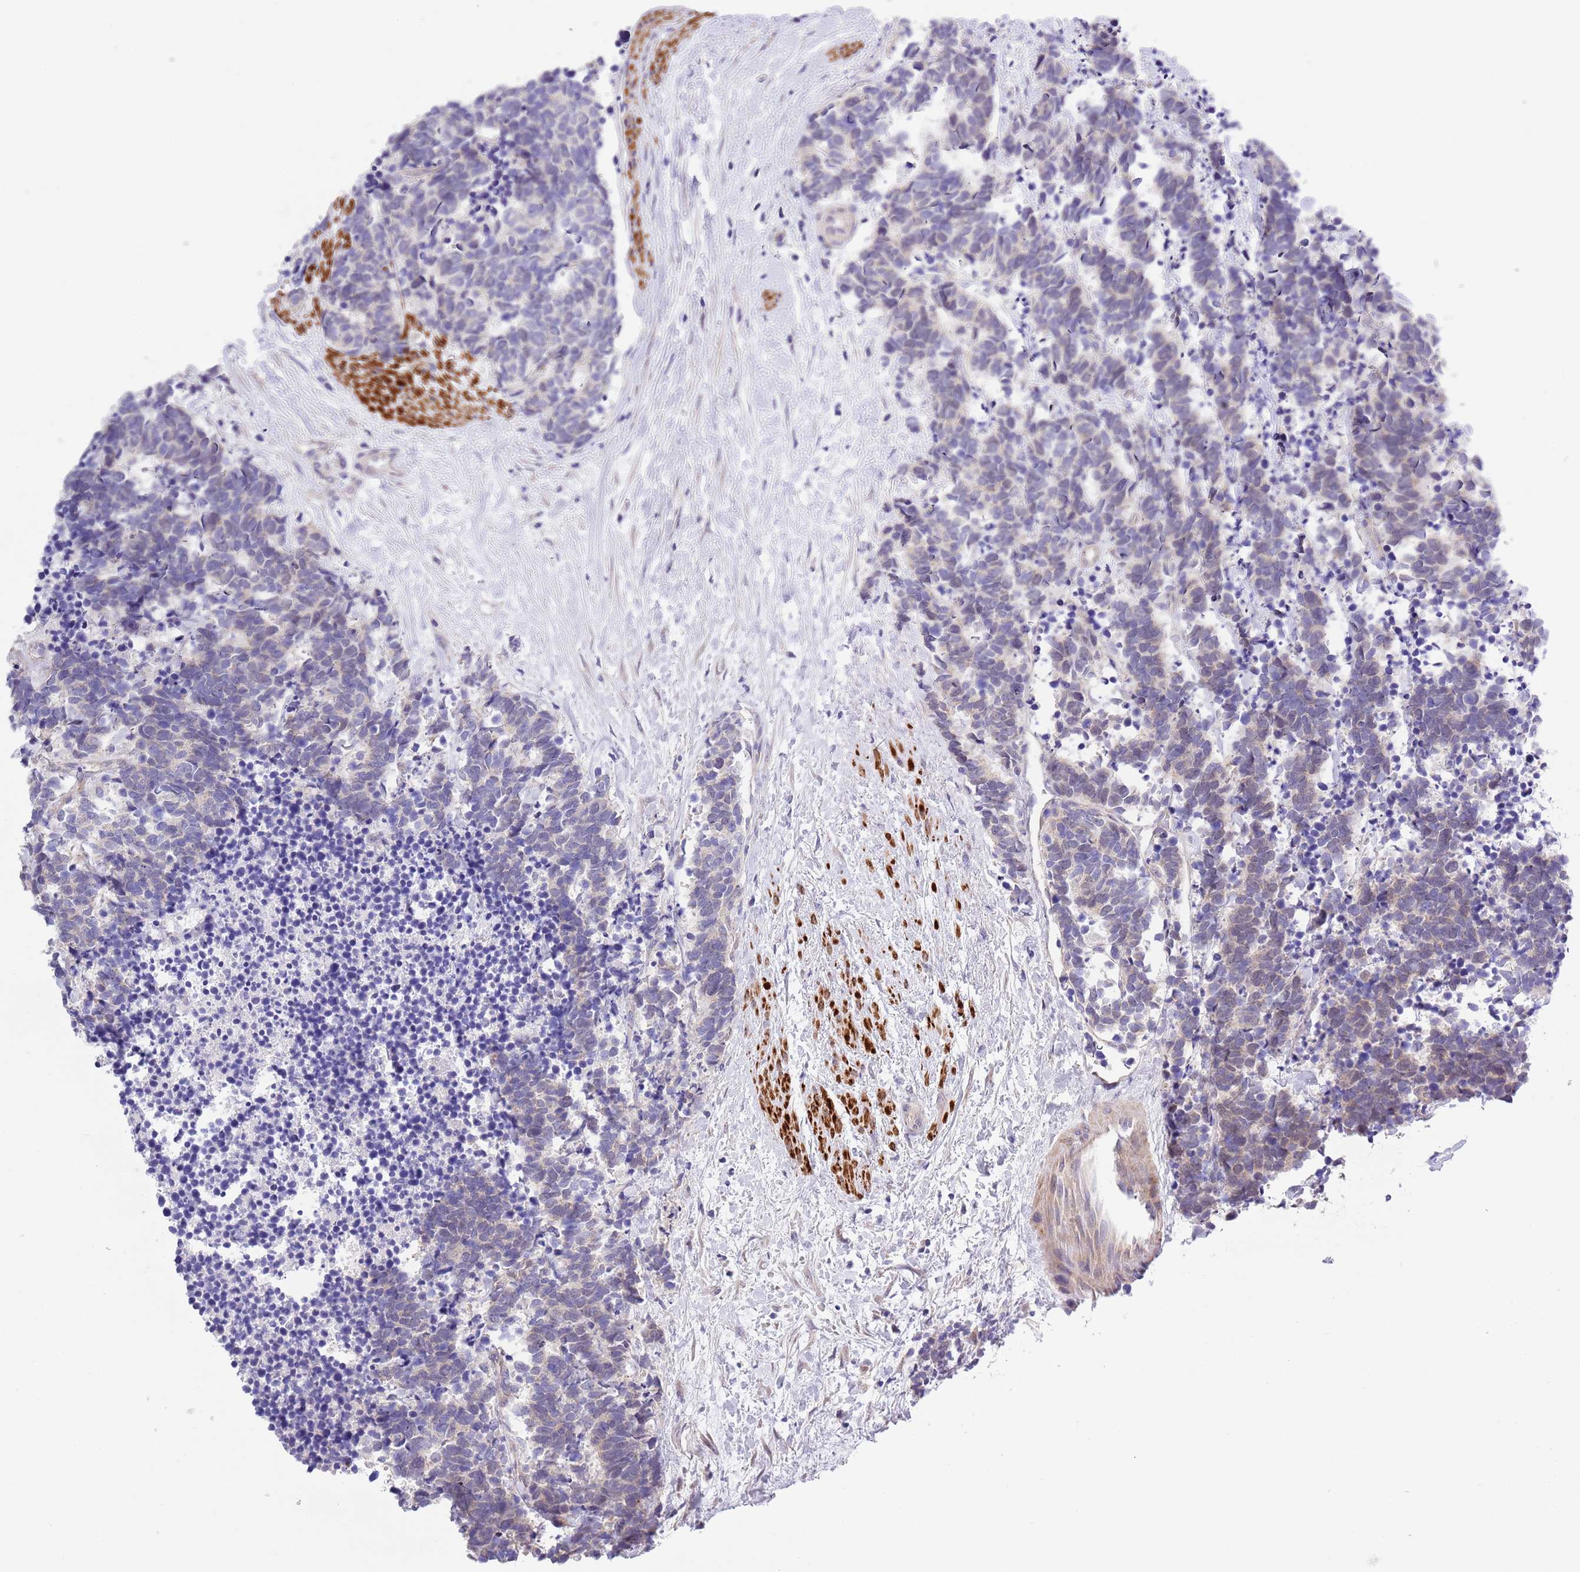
{"staining": {"intensity": "negative", "quantity": "none", "location": "none"}, "tissue": "carcinoid", "cell_type": "Tumor cells", "image_type": "cancer", "snomed": [{"axis": "morphology", "description": "Carcinoma, NOS"}, {"axis": "morphology", "description": "Carcinoid, malignant, NOS"}, {"axis": "topography", "description": "Prostate"}], "caption": "Immunohistochemistry (IHC) photomicrograph of human carcinoid stained for a protein (brown), which exhibits no expression in tumor cells.", "gene": "NET1", "patient": {"sex": "male", "age": 57}}